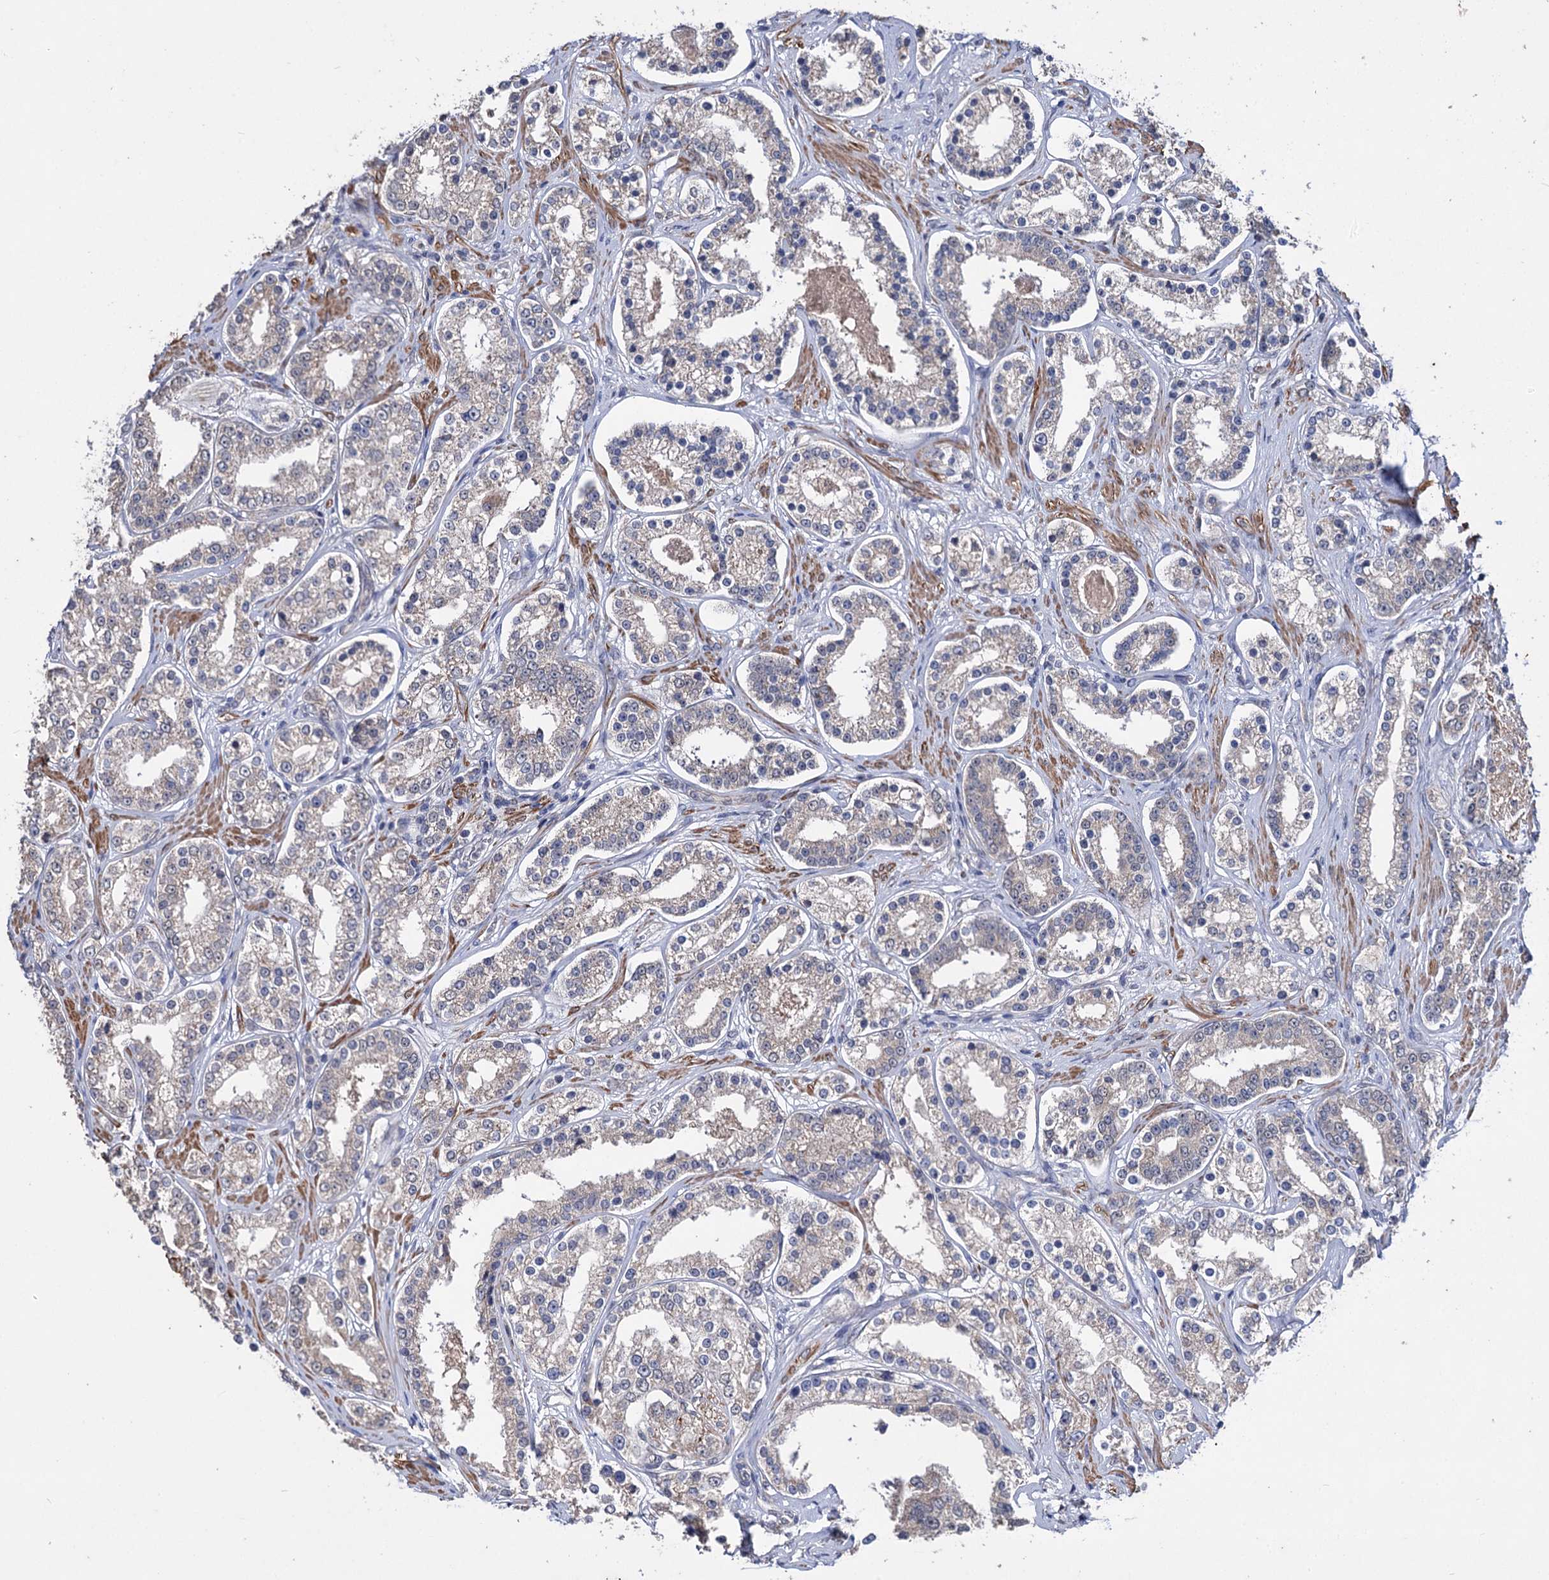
{"staining": {"intensity": "weak", "quantity": ">75%", "location": "cytoplasmic/membranous"}, "tissue": "prostate cancer", "cell_type": "Tumor cells", "image_type": "cancer", "snomed": [{"axis": "morphology", "description": "Normal tissue, NOS"}, {"axis": "morphology", "description": "Adenocarcinoma, High grade"}, {"axis": "topography", "description": "Prostate"}], "caption": "Human prostate cancer stained with a protein marker demonstrates weak staining in tumor cells.", "gene": "CLPB", "patient": {"sex": "male", "age": 83}}